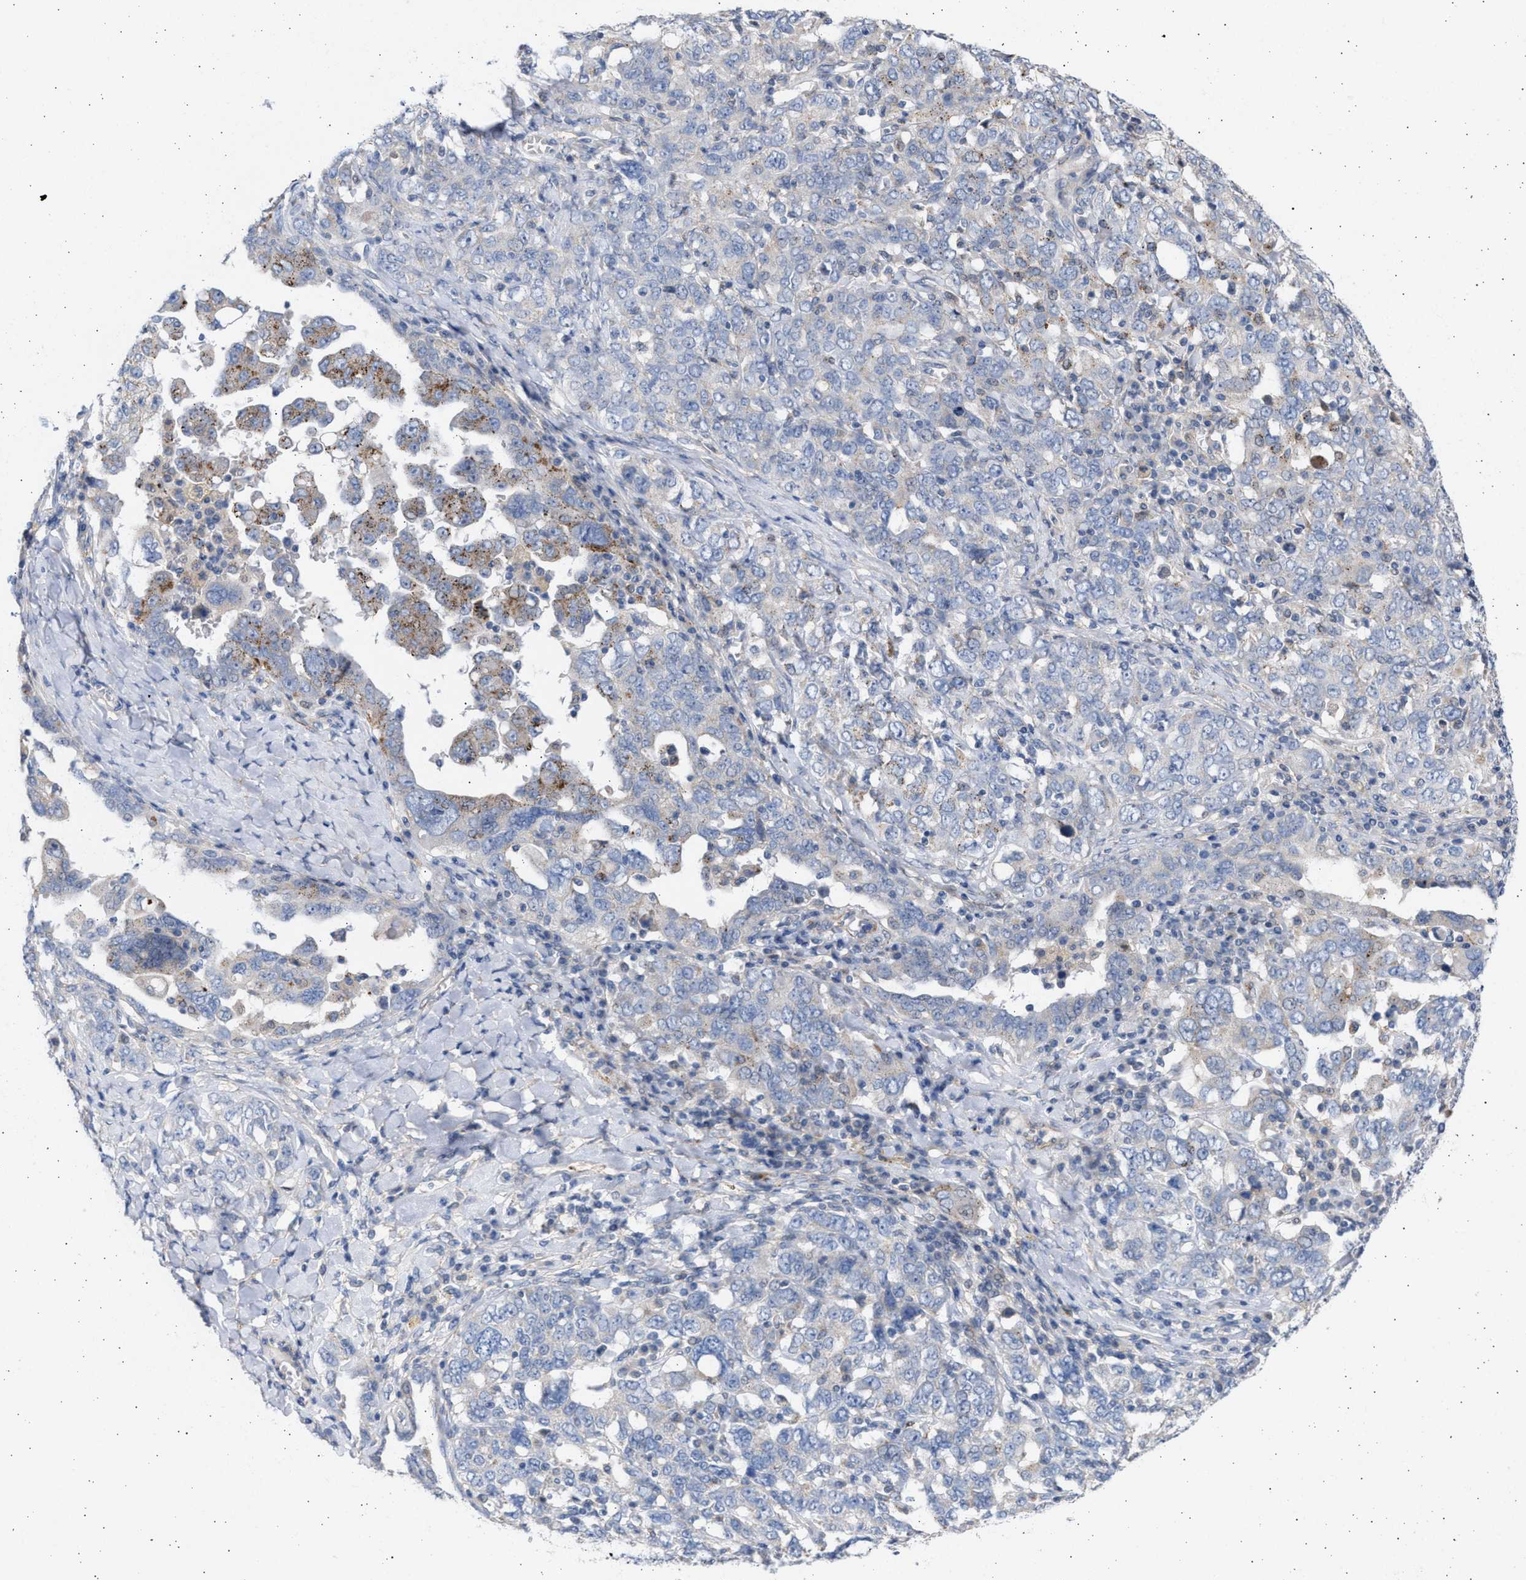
{"staining": {"intensity": "moderate", "quantity": "<25%", "location": "cytoplasmic/membranous"}, "tissue": "ovarian cancer", "cell_type": "Tumor cells", "image_type": "cancer", "snomed": [{"axis": "morphology", "description": "Carcinoma, endometroid"}, {"axis": "topography", "description": "Ovary"}], "caption": "Protein staining by immunohistochemistry (IHC) displays moderate cytoplasmic/membranous staining in about <25% of tumor cells in ovarian endometroid carcinoma. (DAB (3,3'-diaminobenzidine) = brown stain, brightfield microscopy at high magnification).", "gene": "NBR1", "patient": {"sex": "female", "age": 62}}